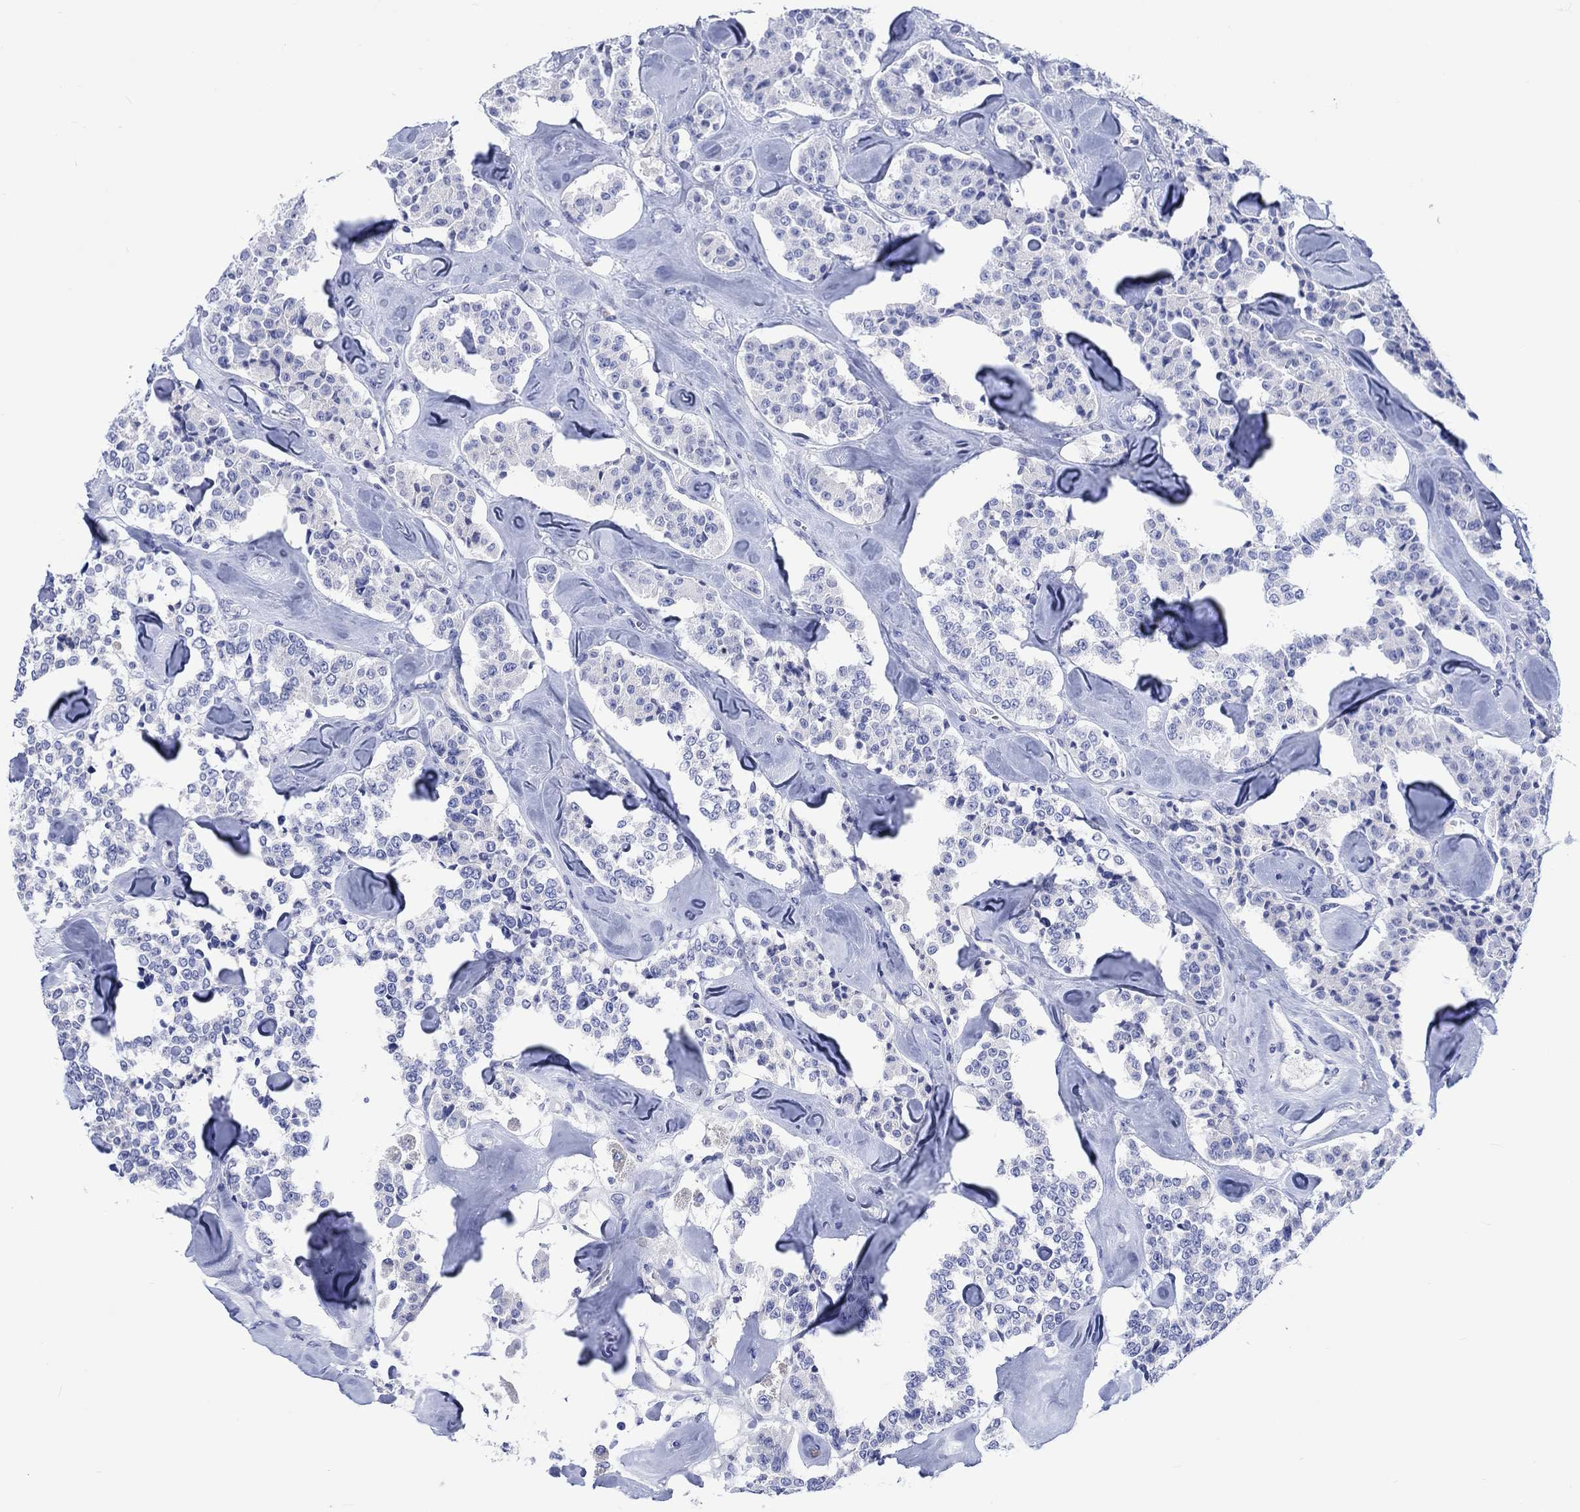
{"staining": {"intensity": "negative", "quantity": "none", "location": "none"}, "tissue": "carcinoid", "cell_type": "Tumor cells", "image_type": "cancer", "snomed": [{"axis": "morphology", "description": "Carcinoid, malignant, NOS"}, {"axis": "topography", "description": "Pancreas"}], "caption": "Immunohistochemical staining of human carcinoid shows no significant expression in tumor cells.", "gene": "CACNG3", "patient": {"sex": "male", "age": 41}}